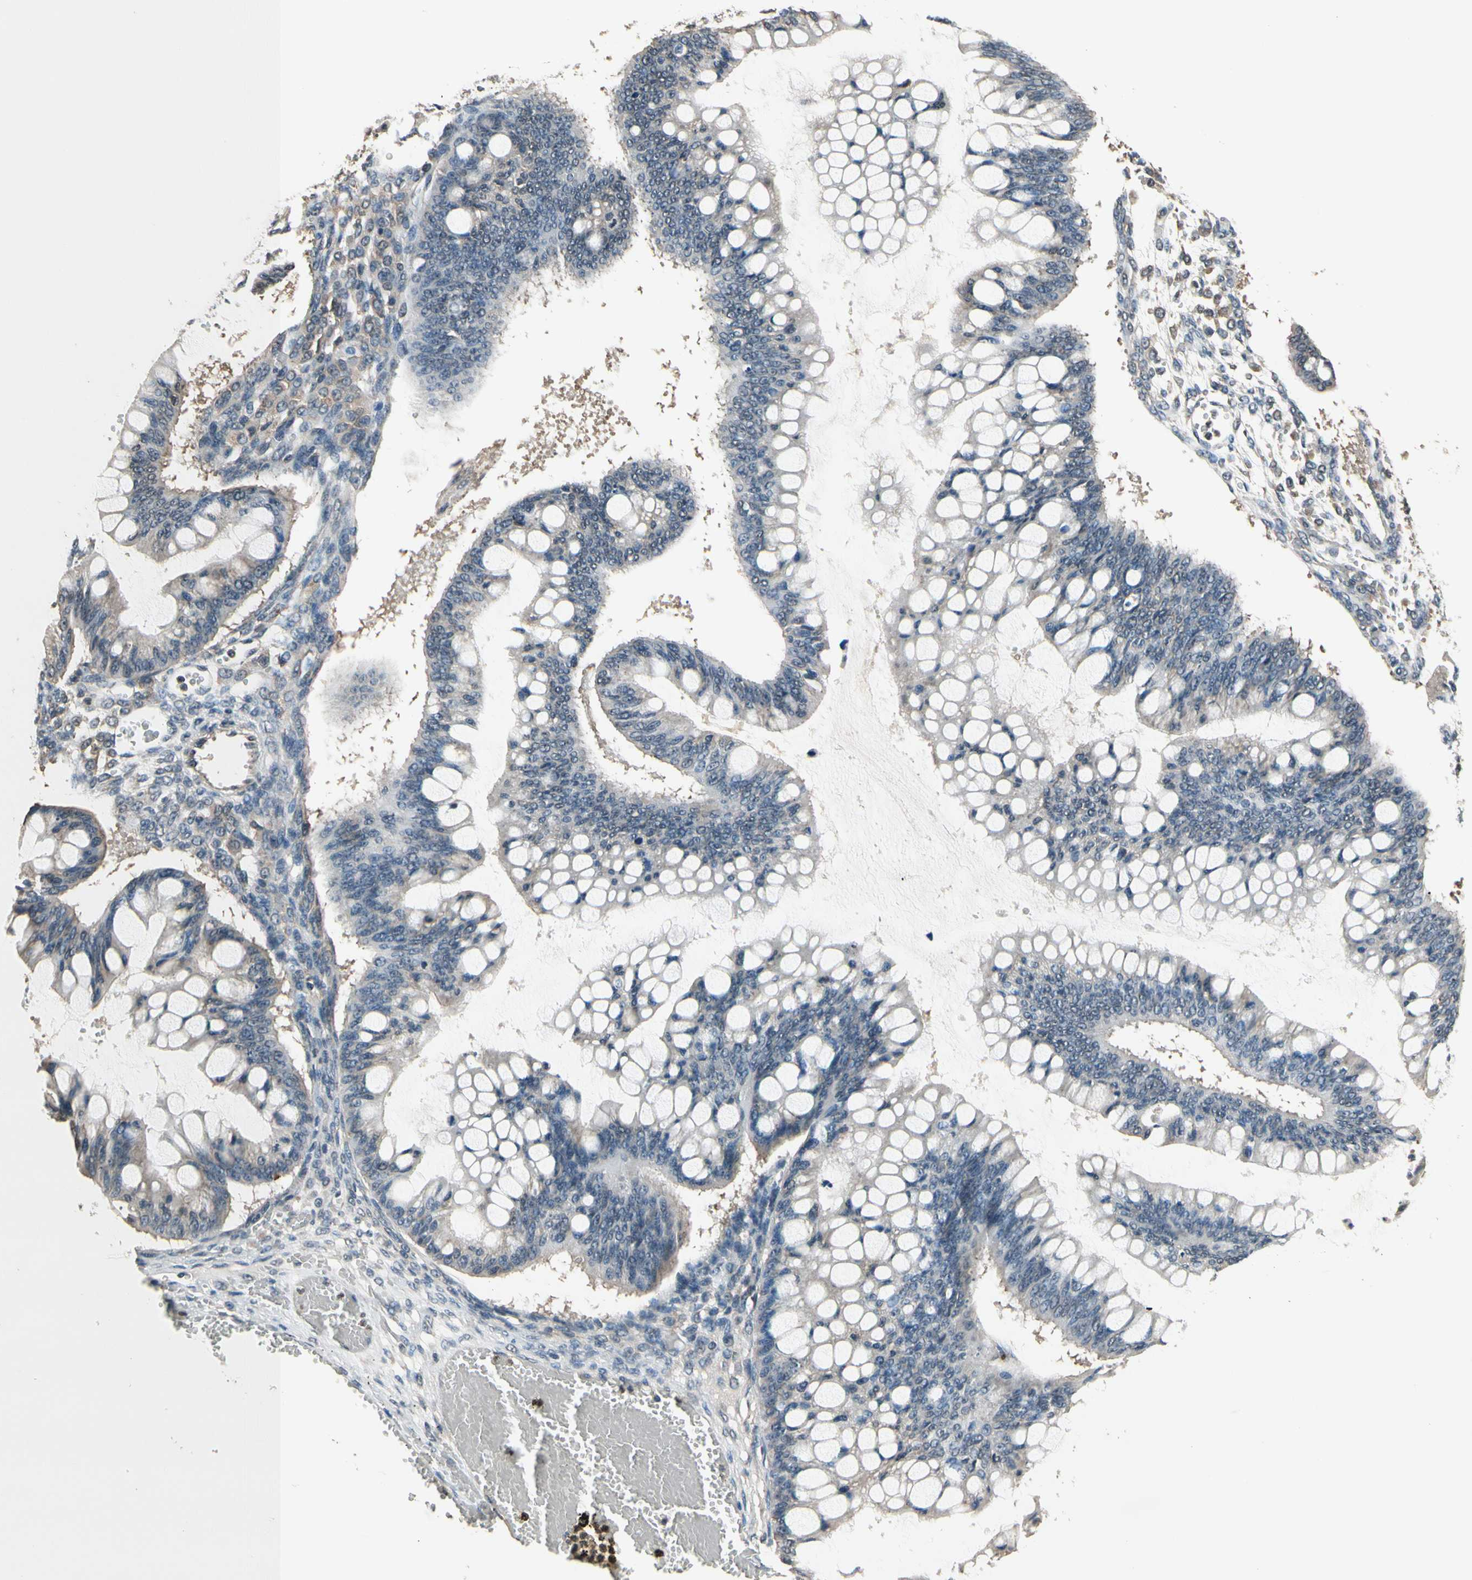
{"staining": {"intensity": "weak", "quantity": ">75%", "location": "cytoplasmic/membranous"}, "tissue": "ovarian cancer", "cell_type": "Tumor cells", "image_type": "cancer", "snomed": [{"axis": "morphology", "description": "Cystadenocarcinoma, mucinous, NOS"}, {"axis": "topography", "description": "Ovary"}], "caption": "Immunohistochemistry (IHC) (DAB (3,3'-diaminobenzidine)) staining of ovarian cancer exhibits weak cytoplasmic/membranous protein expression in about >75% of tumor cells.", "gene": "GCLC", "patient": {"sex": "female", "age": 73}}